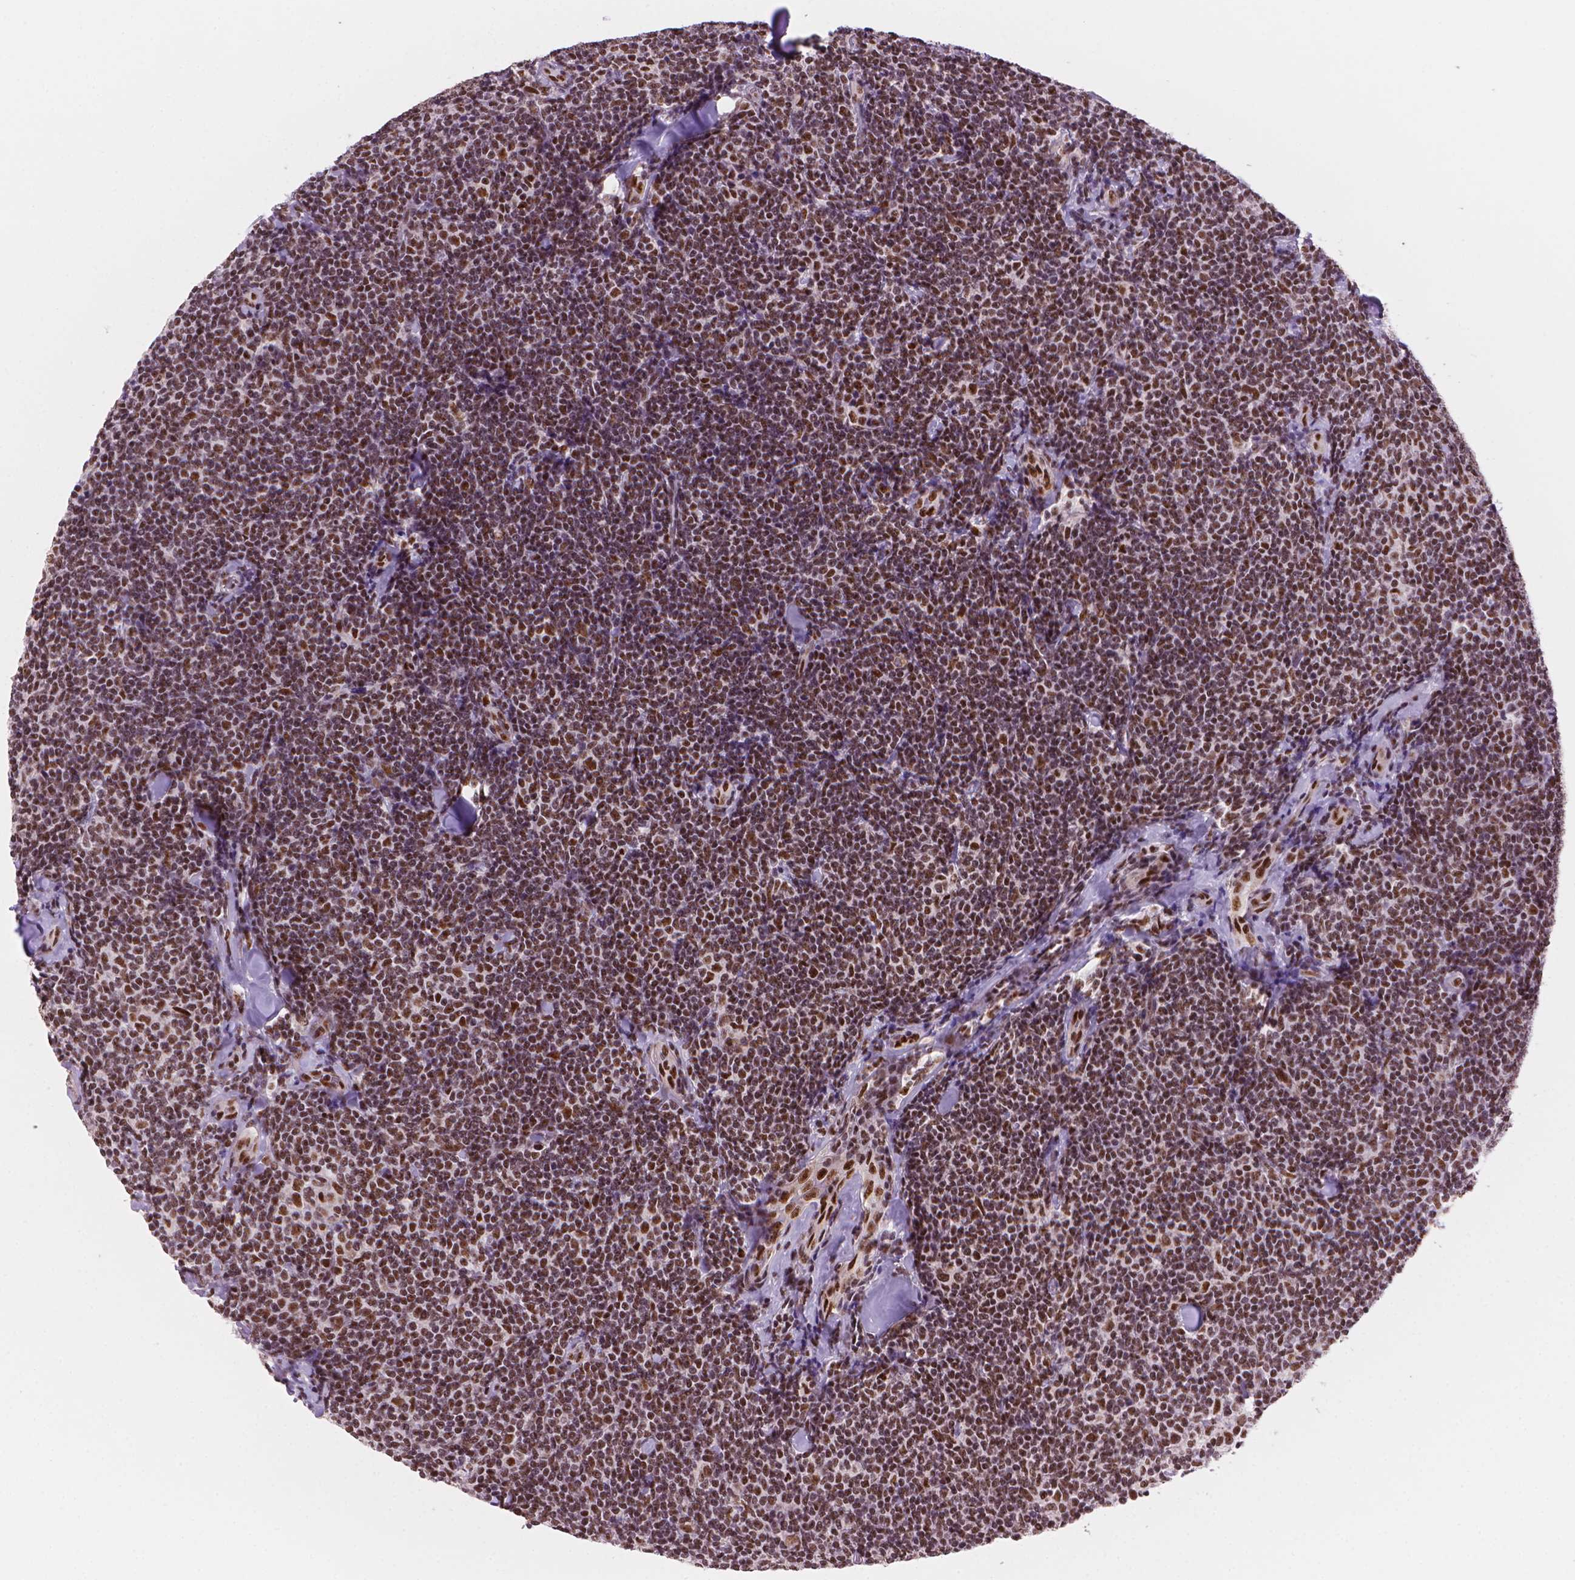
{"staining": {"intensity": "moderate", "quantity": ">75%", "location": "nuclear"}, "tissue": "lymphoma", "cell_type": "Tumor cells", "image_type": "cancer", "snomed": [{"axis": "morphology", "description": "Malignant lymphoma, non-Hodgkin's type, Low grade"}, {"axis": "topography", "description": "Lymph node"}], "caption": "IHC staining of malignant lymphoma, non-Hodgkin's type (low-grade), which reveals medium levels of moderate nuclear expression in approximately >75% of tumor cells indicating moderate nuclear protein staining. The staining was performed using DAB (brown) for protein detection and nuclei were counterstained in hematoxylin (blue).", "gene": "UBN1", "patient": {"sex": "female", "age": 56}}